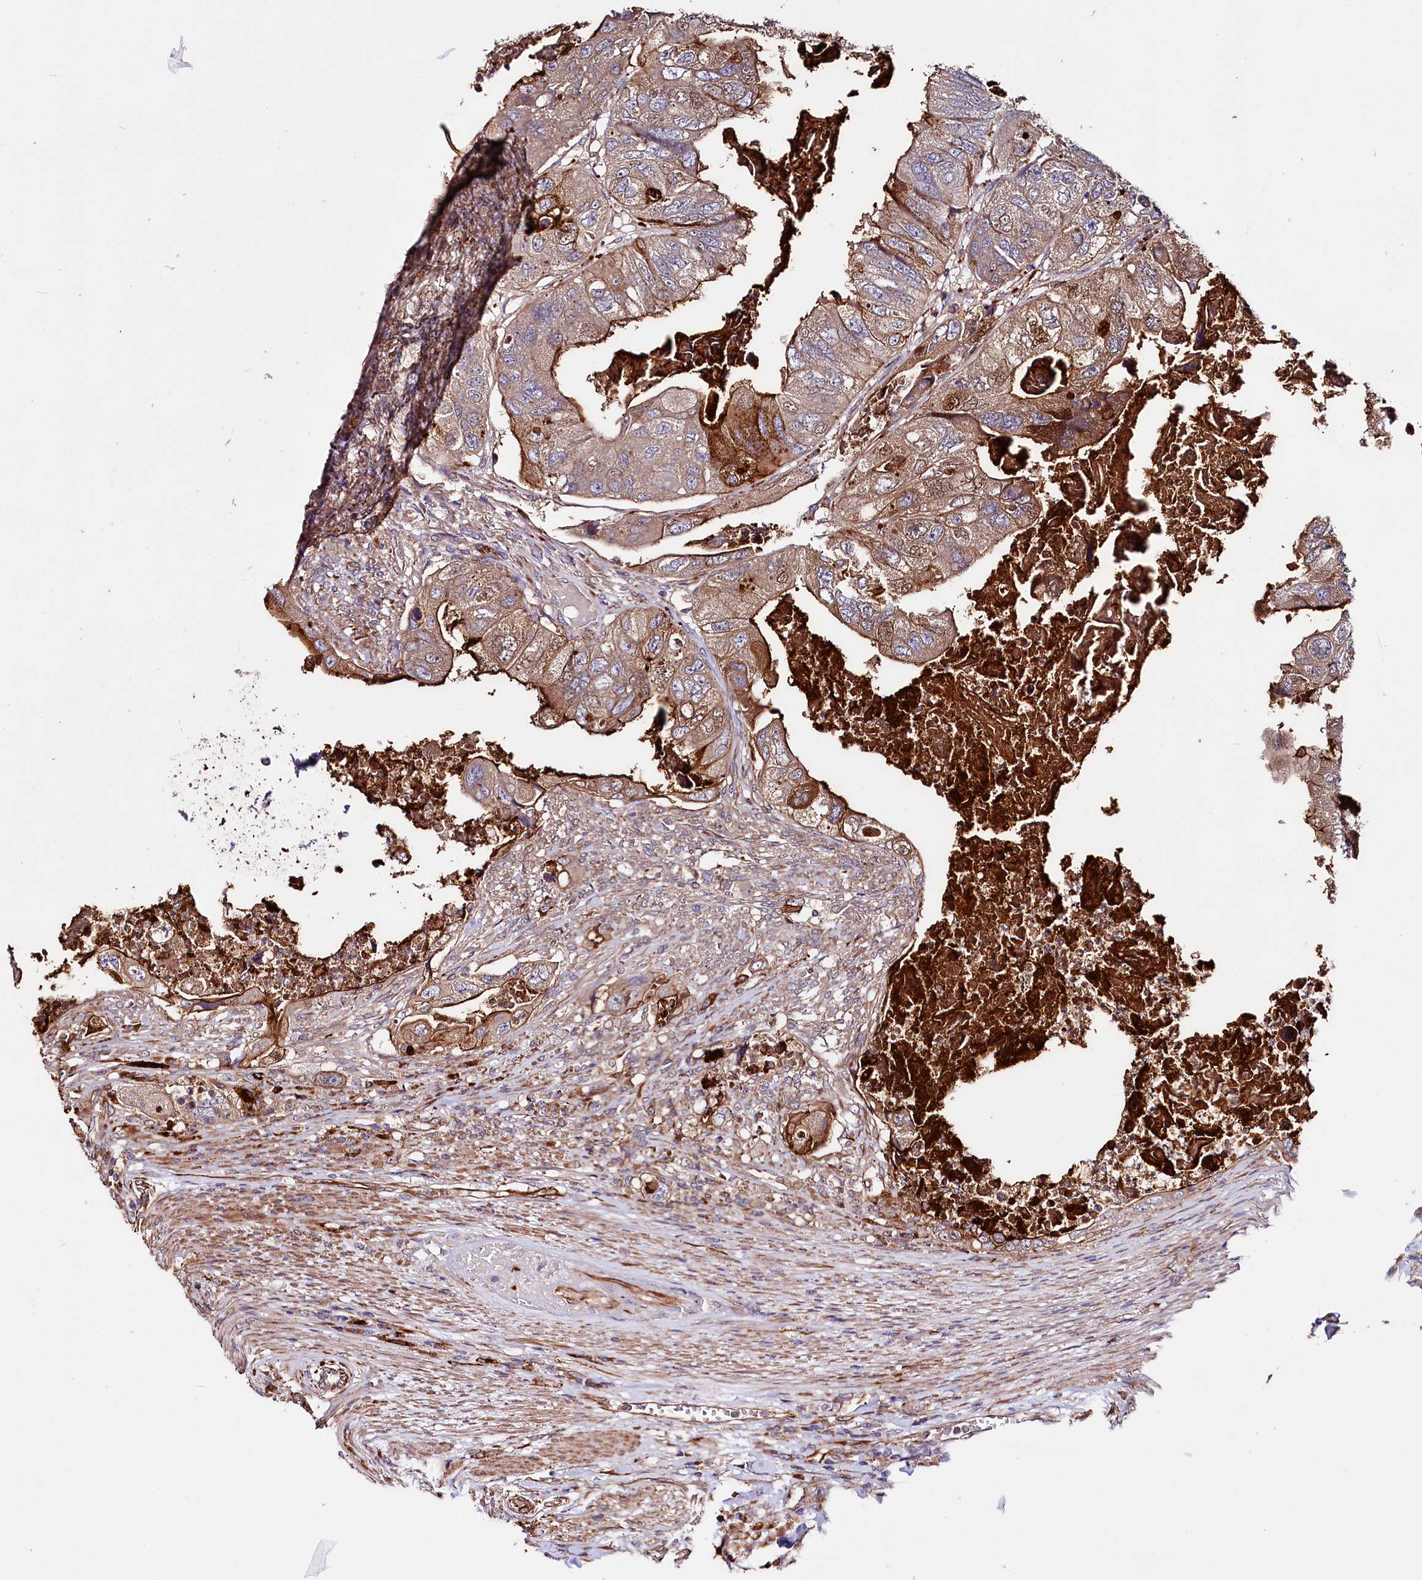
{"staining": {"intensity": "moderate", "quantity": ">75%", "location": "cytoplasmic/membranous"}, "tissue": "colorectal cancer", "cell_type": "Tumor cells", "image_type": "cancer", "snomed": [{"axis": "morphology", "description": "Adenocarcinoma, NOS"}, {"axis": "topography", "description": "Rectum"}], "caption": "Colorectal cancer (adenocarcinoma) stained with DAB (3,3'-diaminobenzidine) immunohistochemistry (IHC) exhibits medium levels of moderate cytoplasmic/membranous positivity in about >75% of tumor cells.", "gene": "TTC12", "patient": {"sex": "male", "age": 63}}